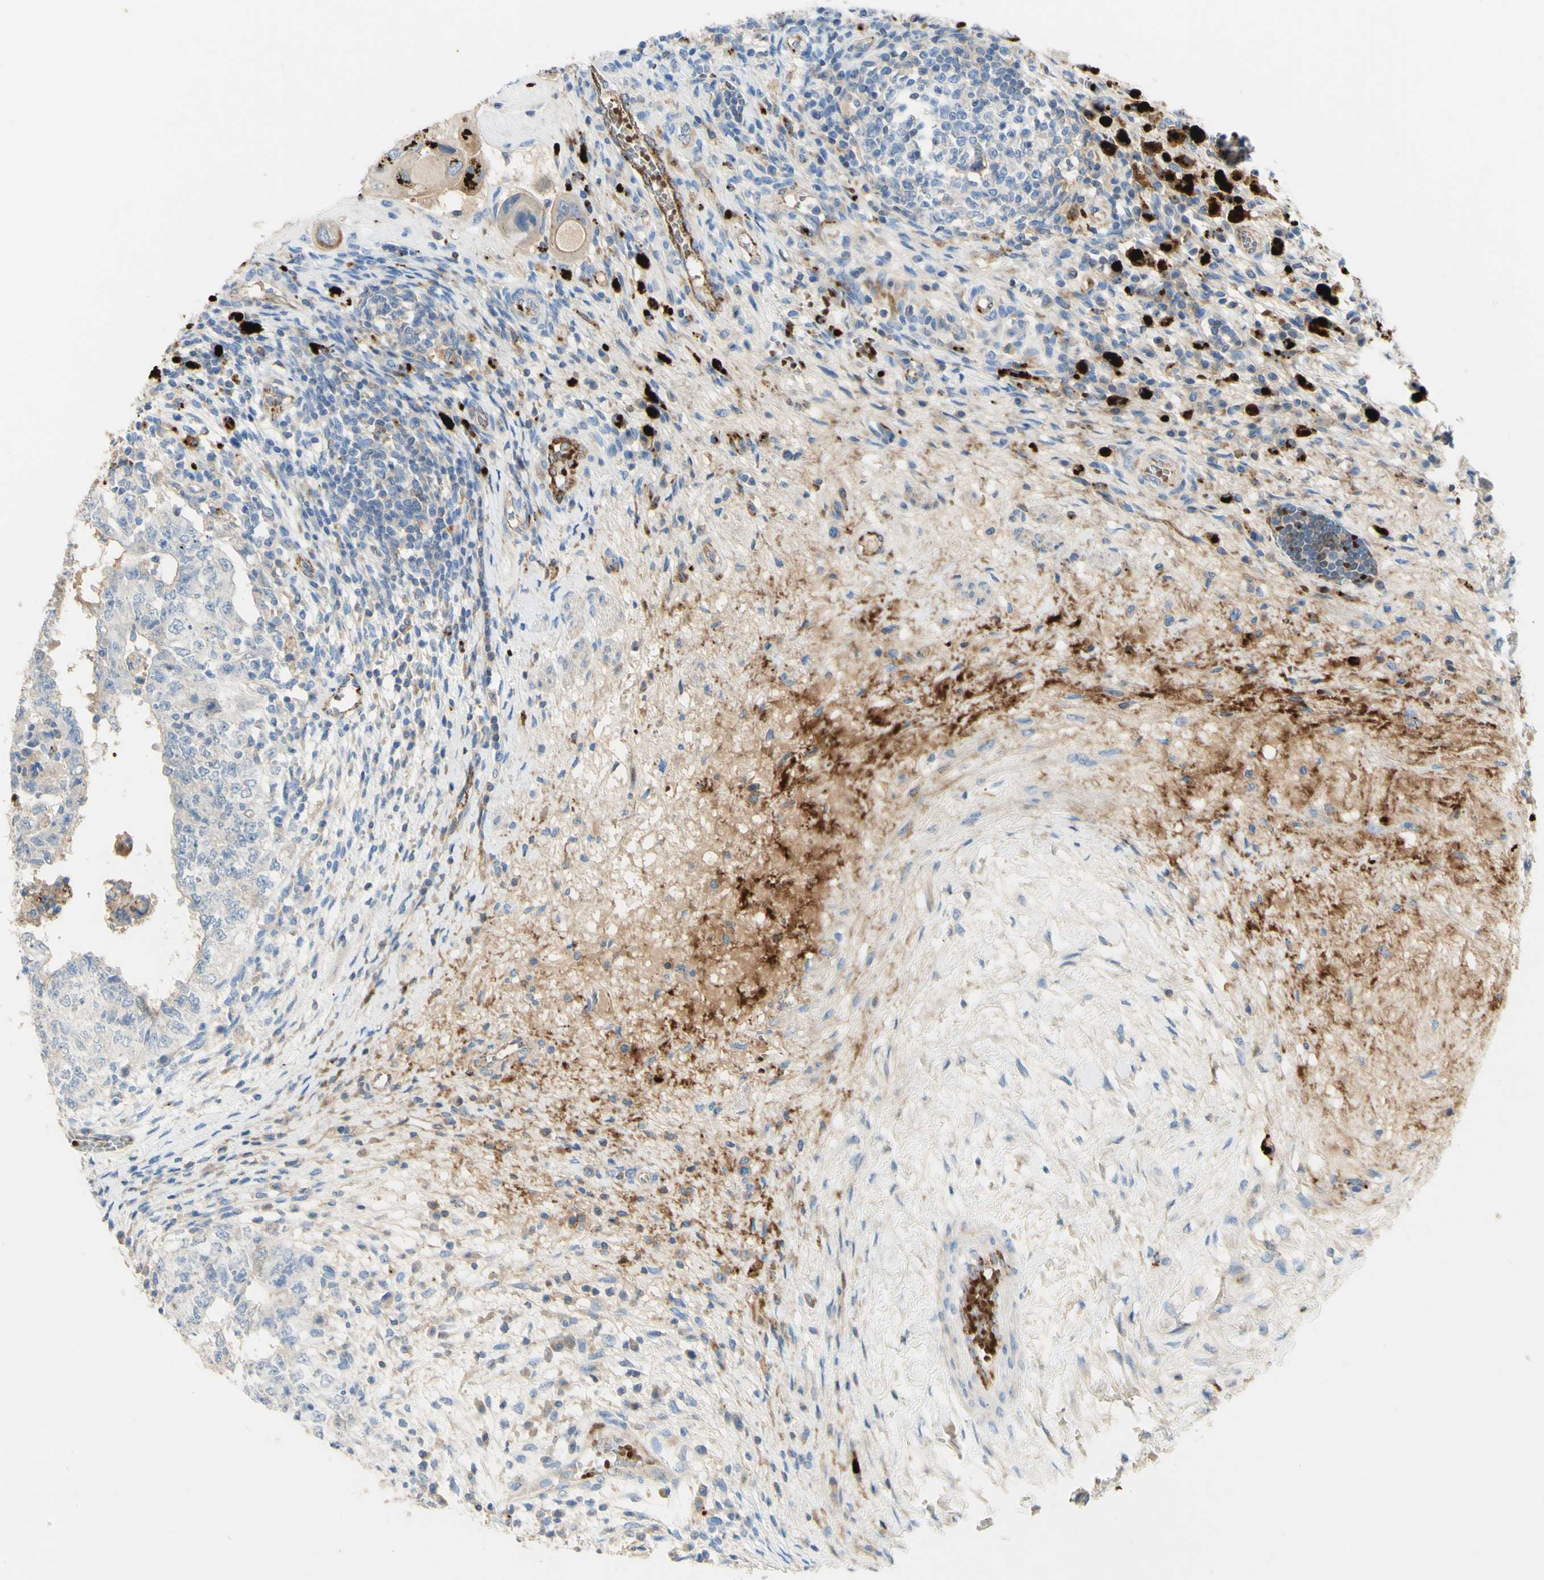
{"staining": {"intensity": "weak", "quantity": "<25%", "location": "cytoplasmic/membranous"}, "tissue": "testis cancer", "cell_type": "Tumor cells", "image_type": "cancer", "snomed": [{"axis": "morphology", "description": "Carcinoma, Embryonal, NOS"}, {"axis": "topography", "description": "Testis"}], "caption": "Immunohistochemistry image of neoplastic tissue: human embryonal carcinoma (testis) stained with DAB (3,3'-diaminobenzidine) shows no significant protein expression in tumor cells.", "gene": "GAN", "patient": {"sex": "male", "age": 26}}